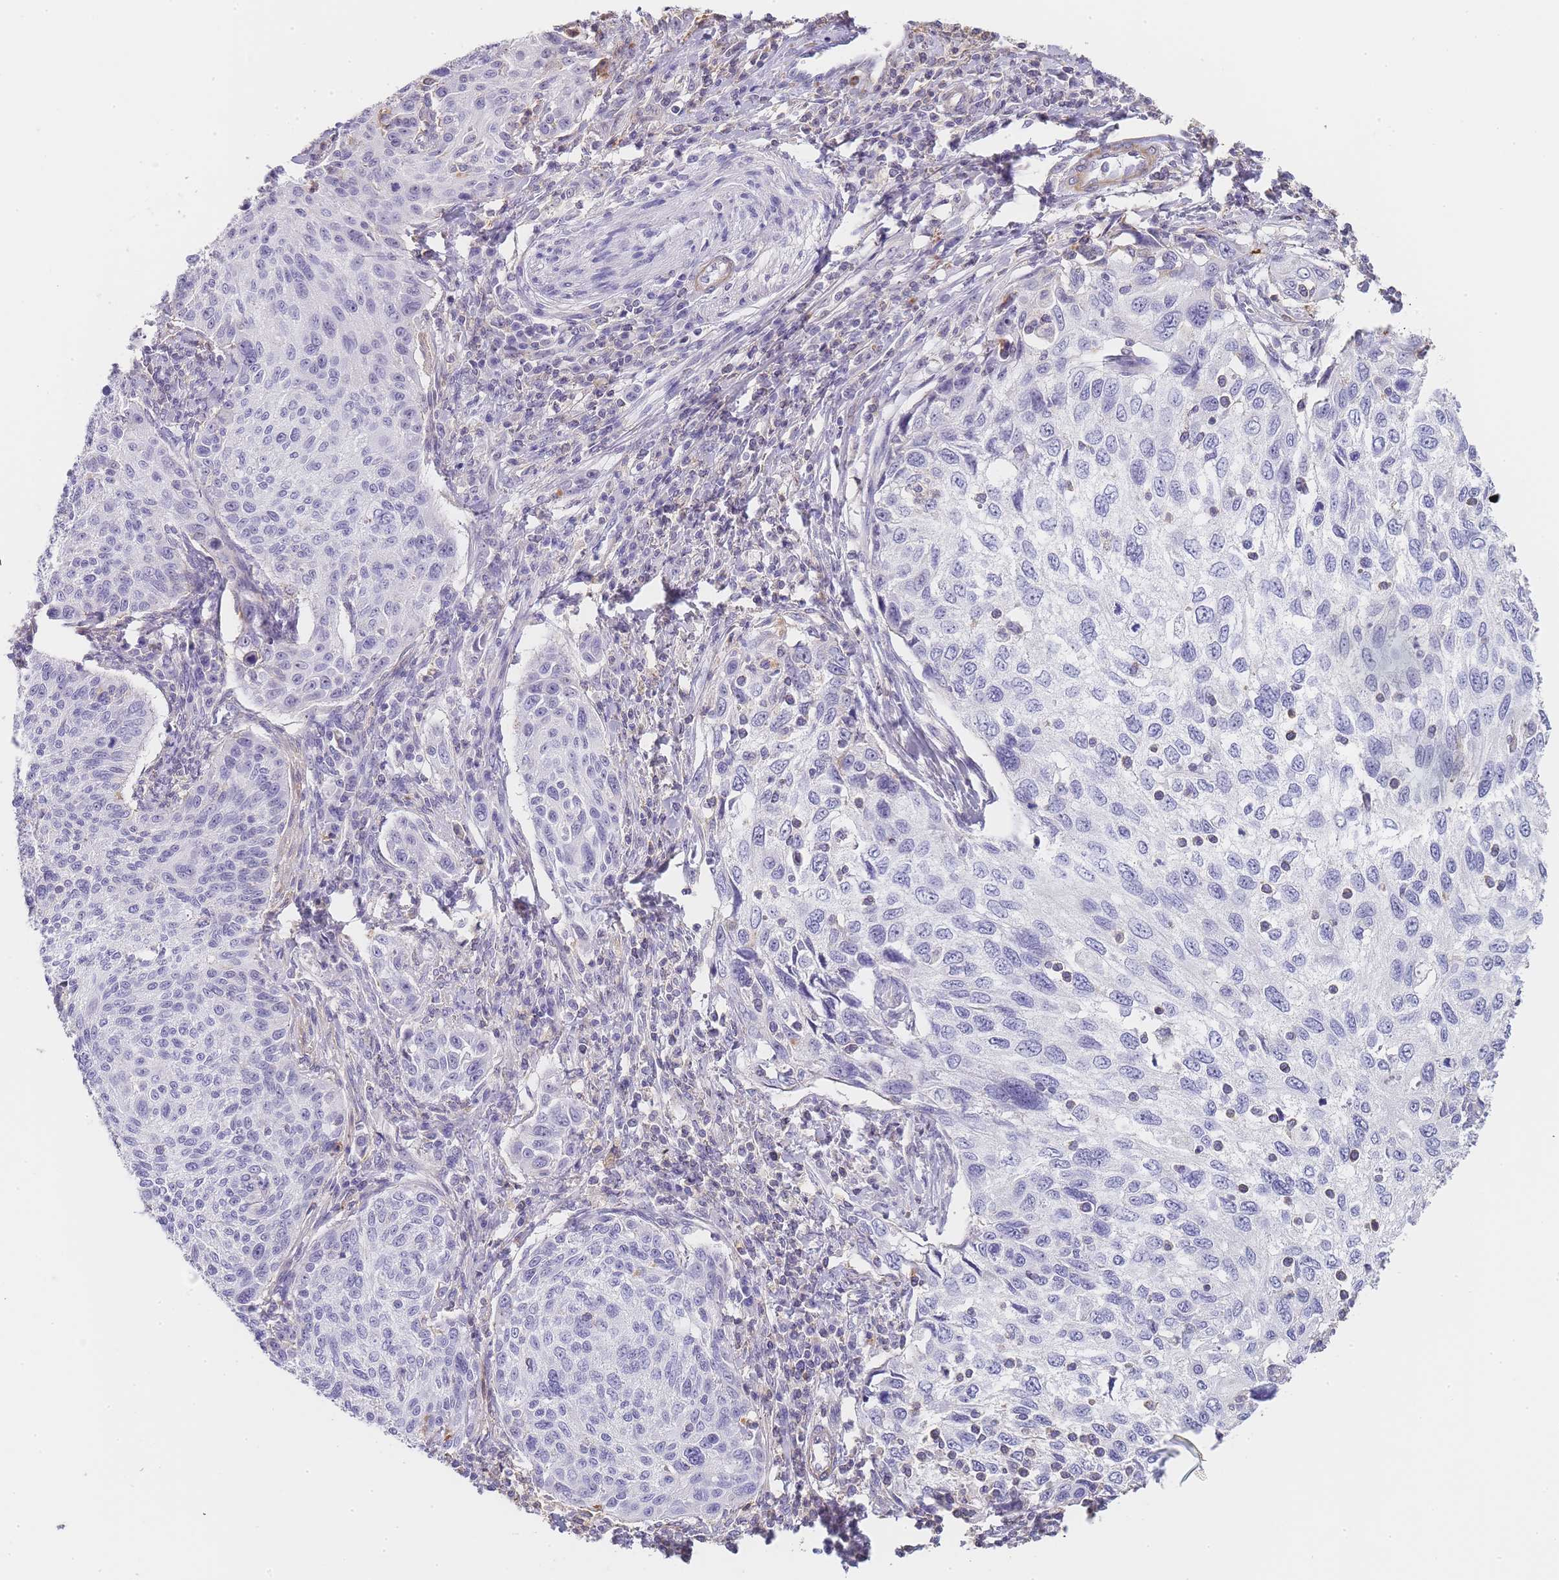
{"staining": {"intensity": "negative", "quantity": "none", "location": "none"}, "tissue": "cervical cancer", "cell_type": "Tumor cells", "image_type": "cancer", "snomed": [{"axis": "morphology", "description": "Squamous cell carcinoma, NOS"}, {"axis": "topography", "description": "Cervix"}], "caption": "IHC photomicrograph of human cervical cancer (squamous cell carcinoma) stained for a protein (brown), which exhibits no positivity in tumor cells.", "gene": "NOP14", "patient": {"sex": "female", "age": 70}}